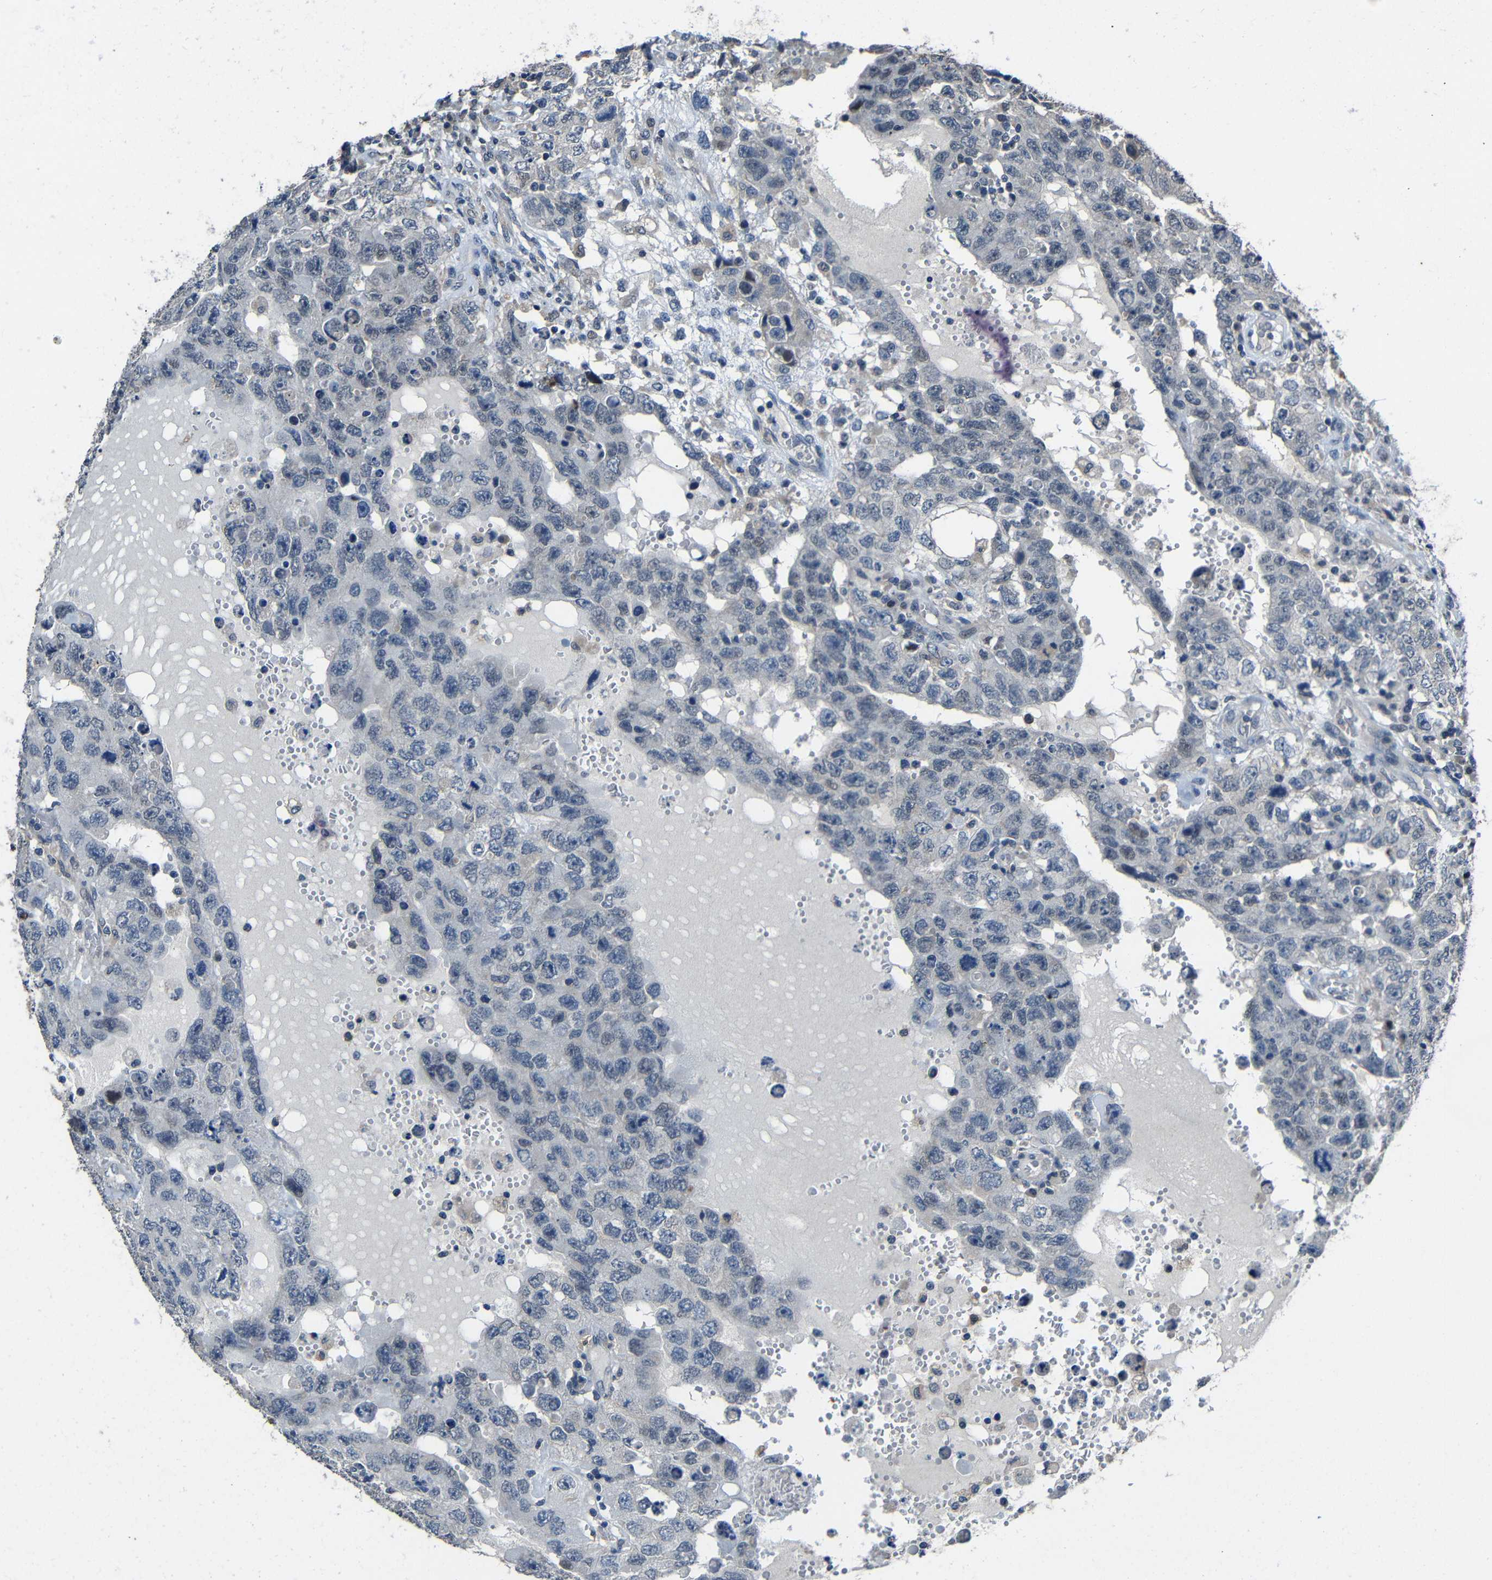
{"staining": {"intensity": "negative", "quantity": "none", "location": "none"}, "tissue": "testis cancer", "cell_type": "Tumor cells", "image_type": "cancer", "snomed": [{"axis": "morphology", "description": "Carcinoma, Embryonal, NOS"}, {"axis": "topography", "description": "Testis"}], "caption": "High power microscopy micrograph of an immunohistochemistry (IHC) histopathology image of embryonal carcinoma (testis), revealing no significant expression in tumor cells. The staining is performed using DAB (3,3'-diaminobenzidine) brown chromogen with nuclei counter-stained in using hematoxylin.", "gene": "C6orf89", "patient": {"sex": "male", "age": 26}}